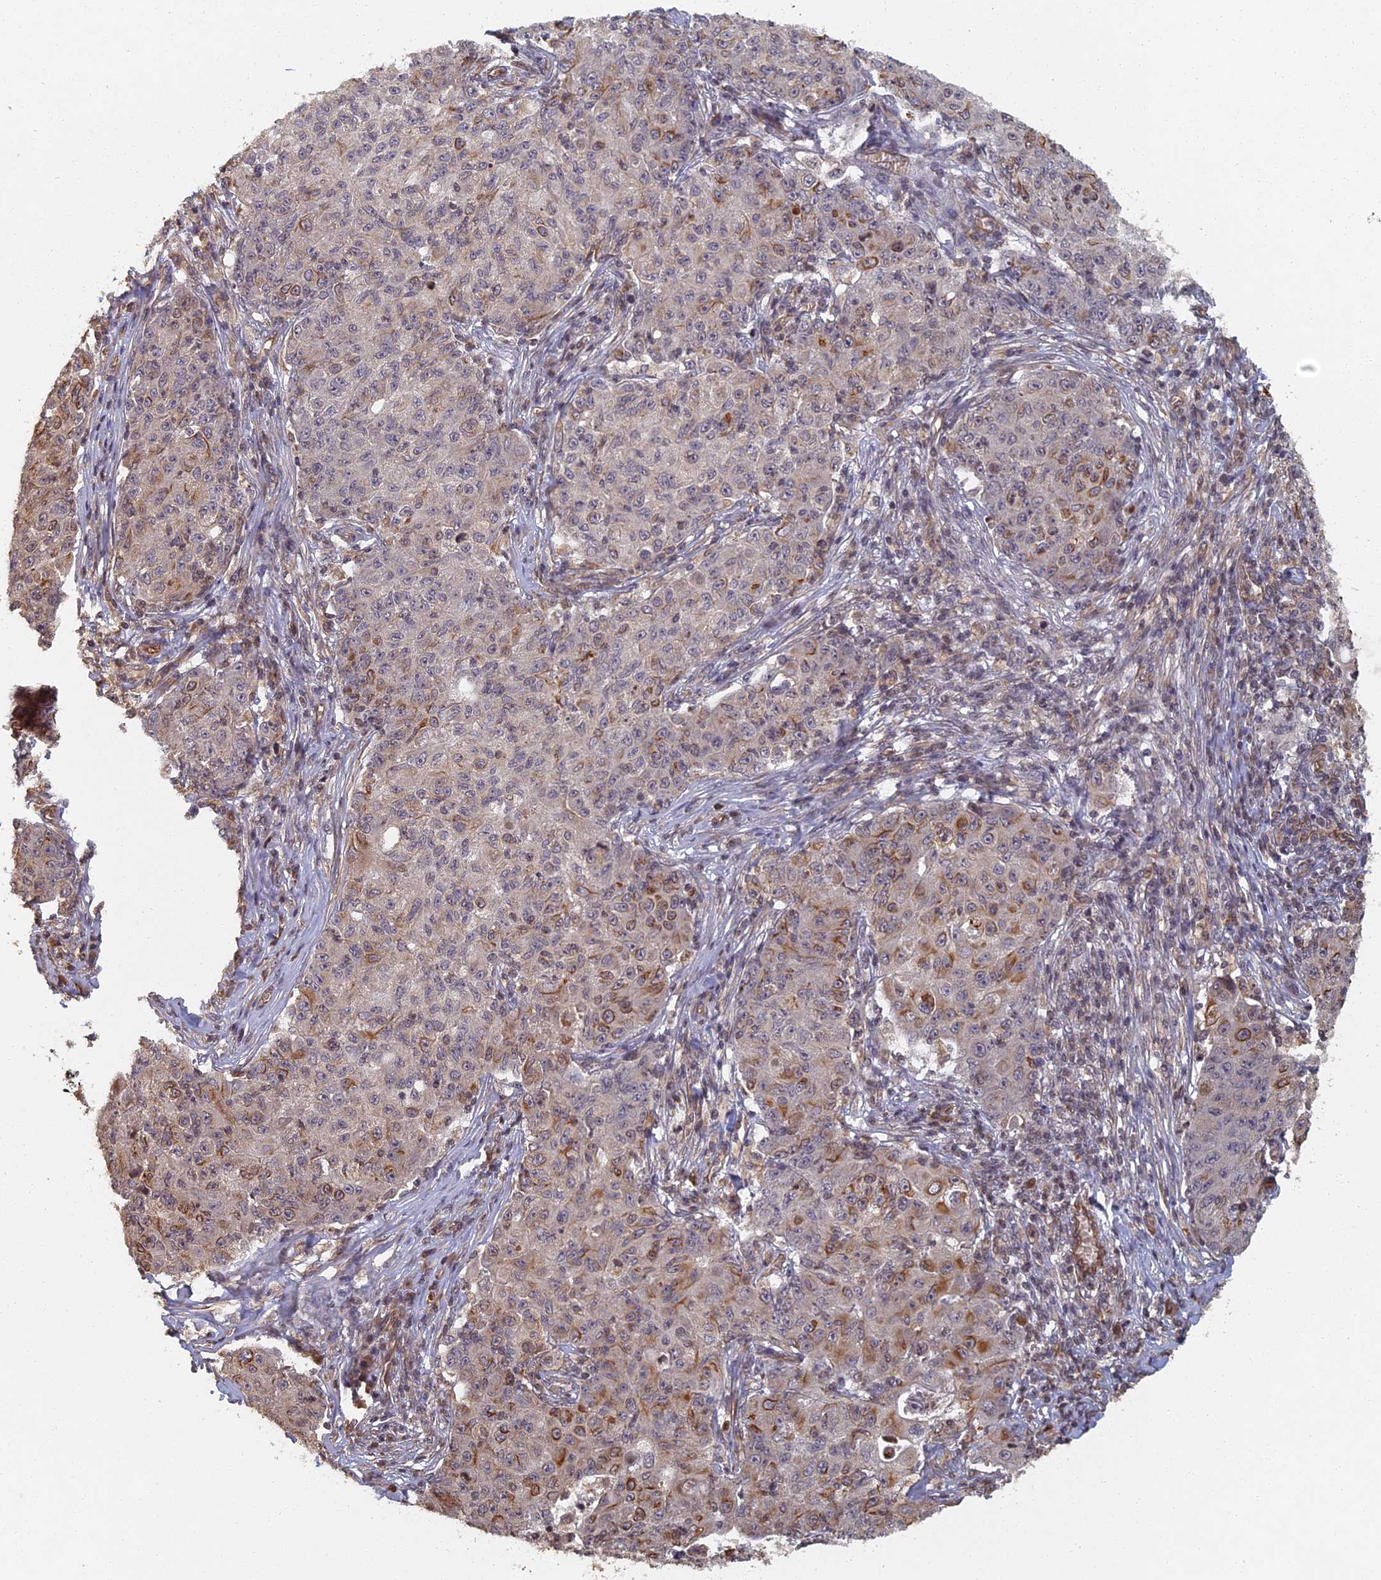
{"staining": {"intensity": "moderate", "quantity": "<25%", "location": "cytoplasmic/membranous"}, "tissue": "ovarian cancer", "cell_type": "Tumor cells", "image_type": "cancer", "snomed": [{"axis": "morphology", "description": "Carcinoma, endometroid"}, {"axis": "topography", "description": "Ovary"}], "caption": "Ovarian cancer (endometroid carcinoma) stained for a protein reveals moderate cytoplasmic/membranous positivity in tumor cells.", "gene": "ABCB10", "patient": {"sex": "female", "age": 42}}